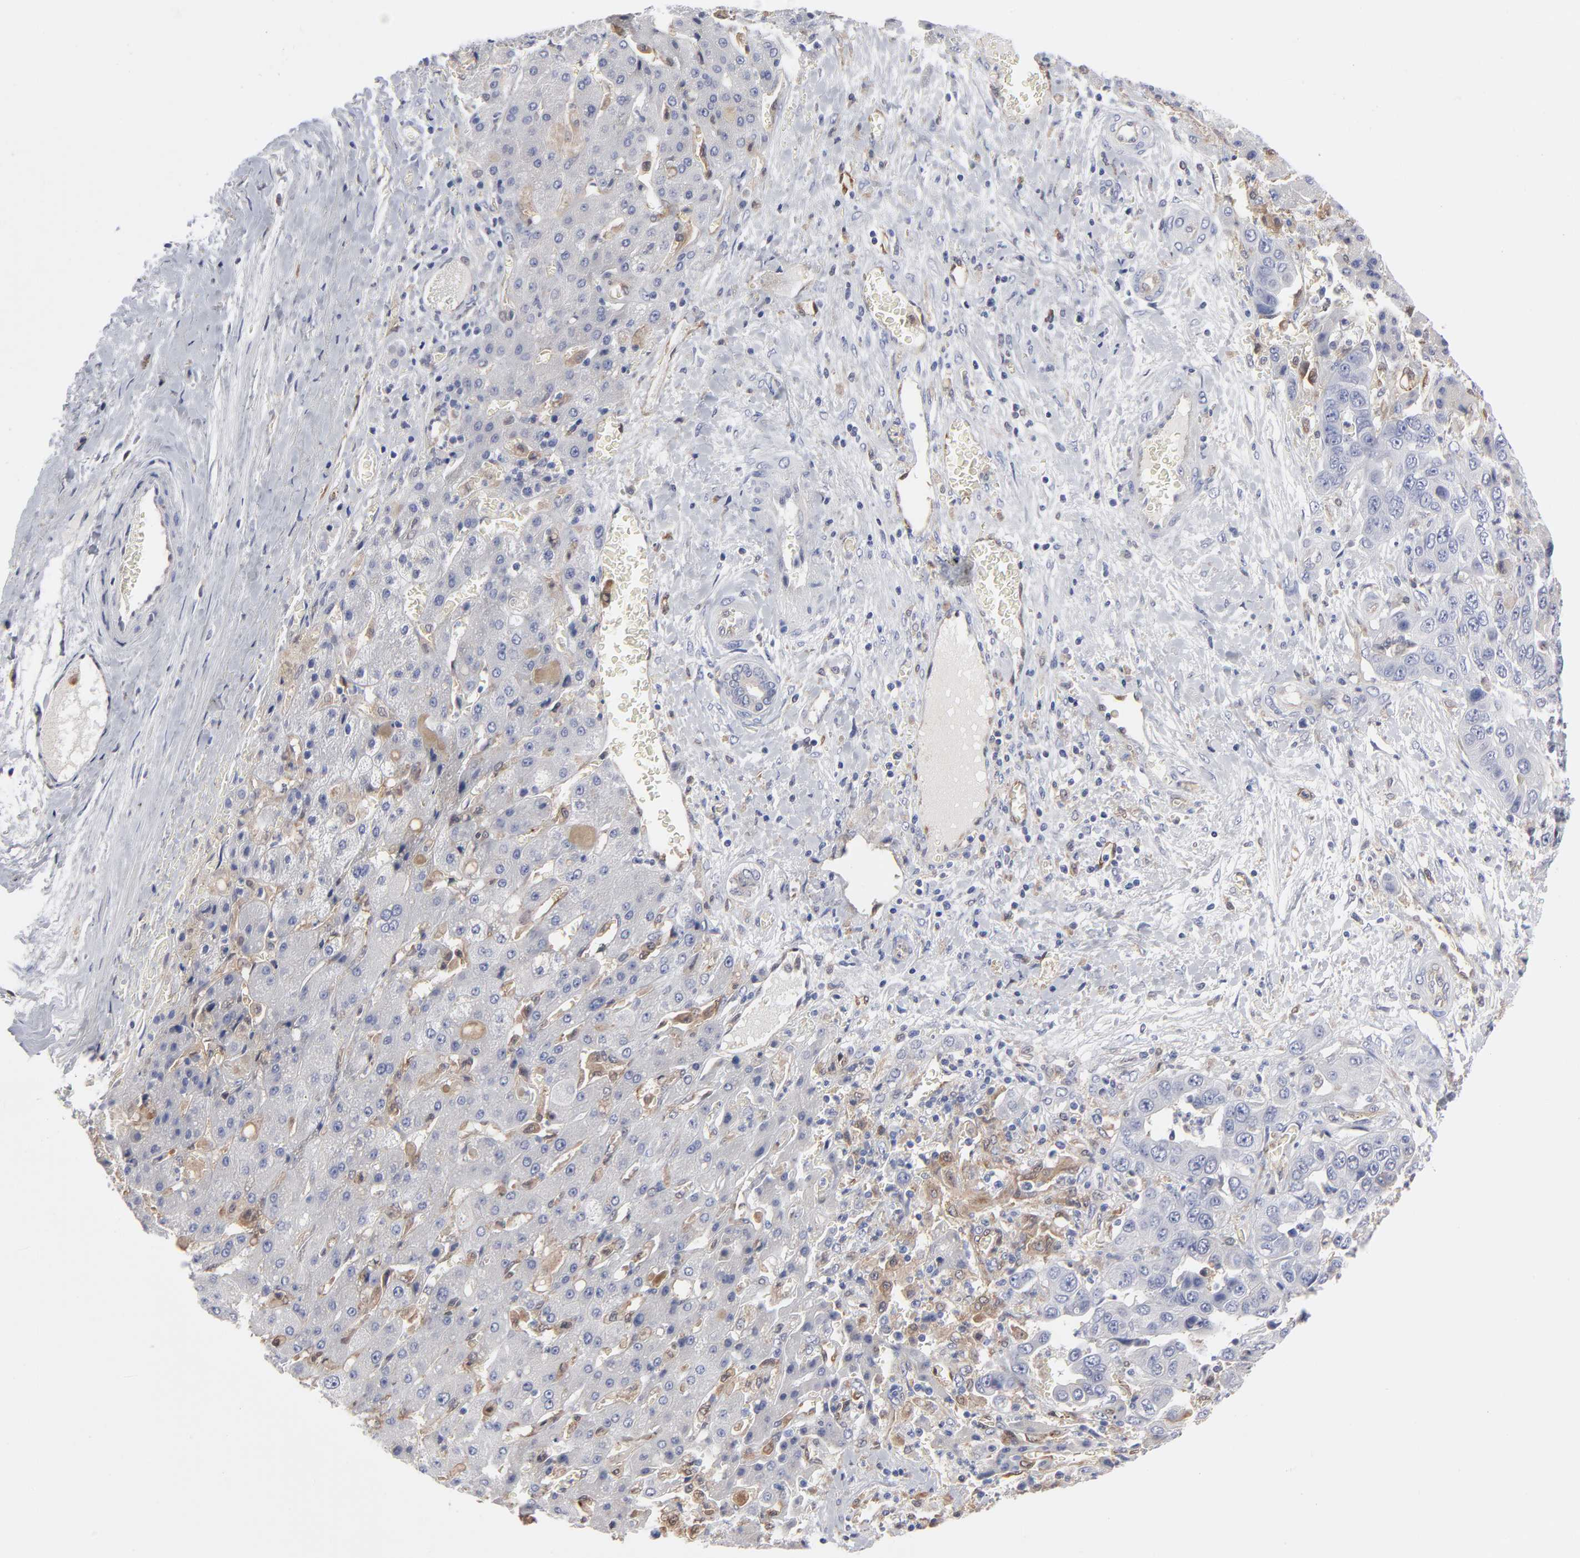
{"staining": {"intensity": "negative", "quantity": "none", "location": "none"}, "tissue": "liver cancer", "cell_type": "Tumor cells", "image_type": "cancer", "snomed": [{"axis": "morphology", "description": "Cholangiocarcinoma"}, {"axis": "topography", "description": "Liver"}], "caption": "Tumor cells are negative for protein expression in human liver cancer (cholangiocarcinoma).", "gene": "ARRB1", "patient": {"sex": "female", "age": 52}}